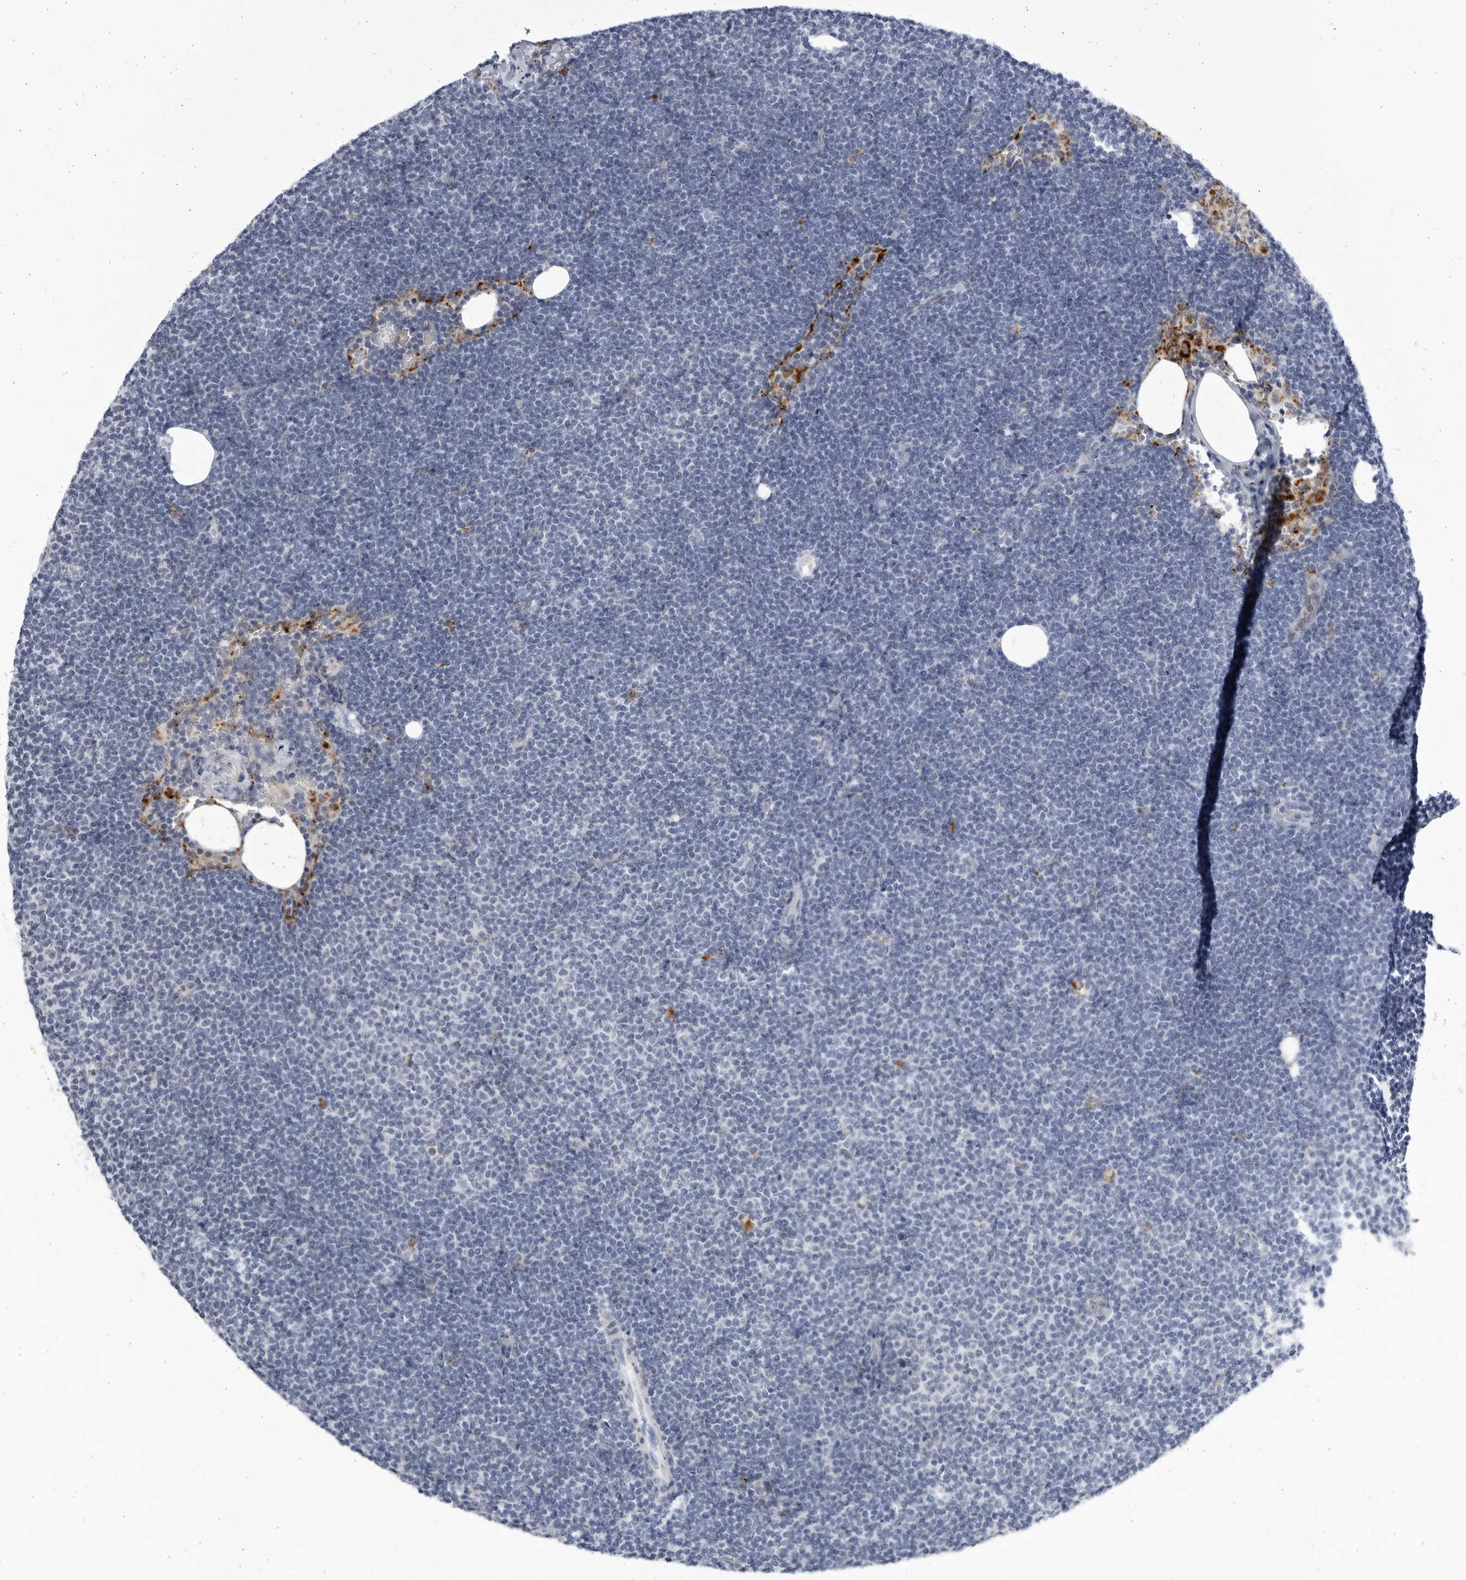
{"staining": {"intensity": "negative", "quantity": "none", "location": "none"}, "tissue": "lymphoma", "cell_type": "Tumor cells", "image_type": "cancer", "snomed": [{"axis": "morphology", "description": "Malignant lymphoma, non-Hodgkin's type, Low grade"}, {"axis": "topography", "description": "Lymph node"}], "caption": "An immunohistochemistry (IHC) photomicrograph of malignant lymphoma, non-Hodgkin's type (low-grade) is shown. There is no staining in tumor cells of malignant lymphoma, non-Hodgkin's type (low-grade).", "gene": "CCDC181", "patient": {"sex": "female", "age": 53}}